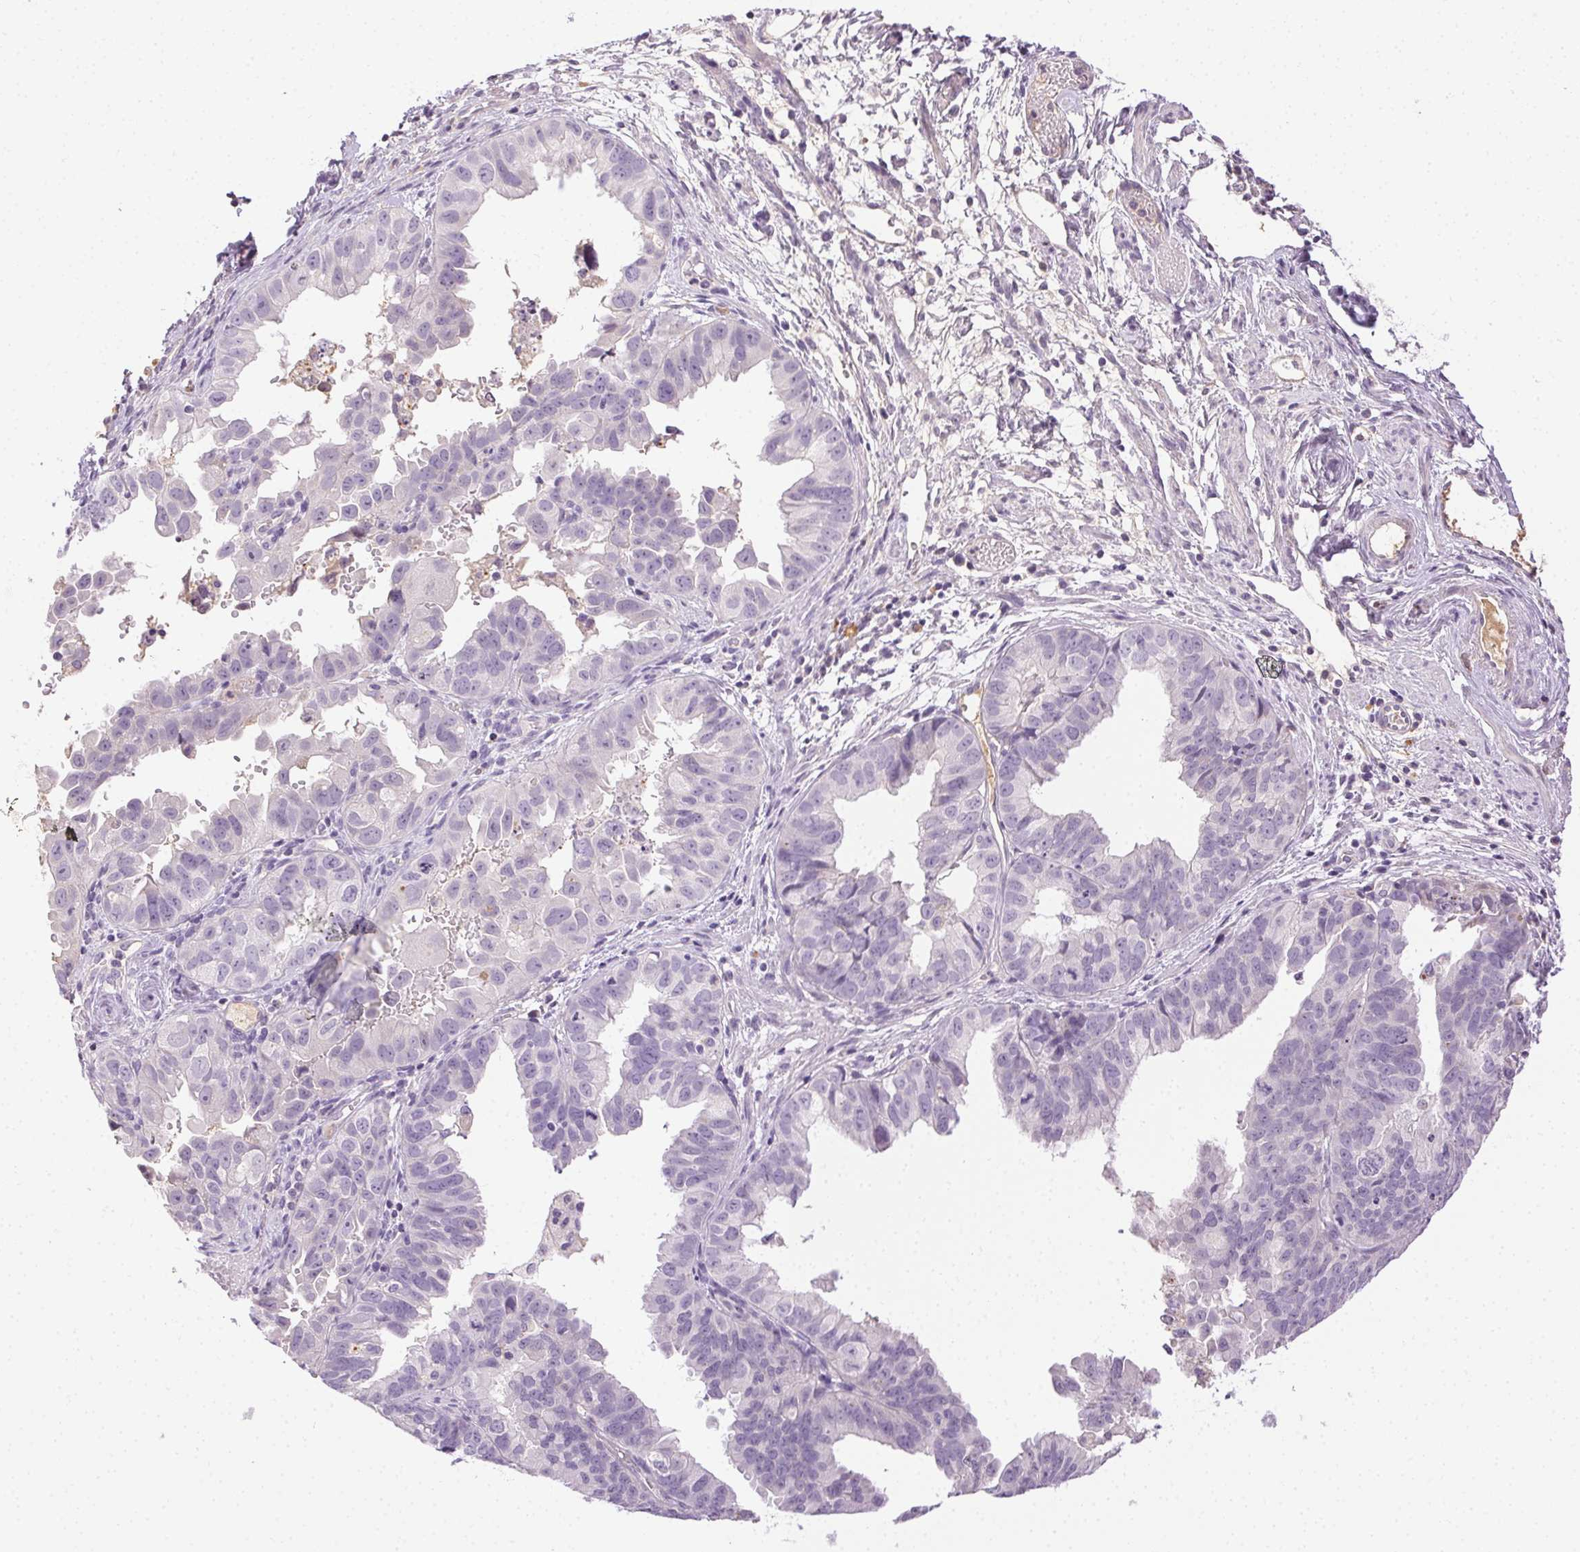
{"staining": {"intensity": "negative", "quantity": "none", "location": "none"}, "tissue": "ovarian cancer", "cell_type": "Tumor cells", "image_type": "cancer", "snomed": [{"axis": "morphology", "description": "Carcinoma, endometroid"}, {"axis": "topography", "description": "Ovary"}], "caption": "Tumor cells show no significant positivity in ovarian cancer. Nuclei are stained in blue.", "gene": "BPIFB2", "patient": {"sex": "female", "age": 85}}